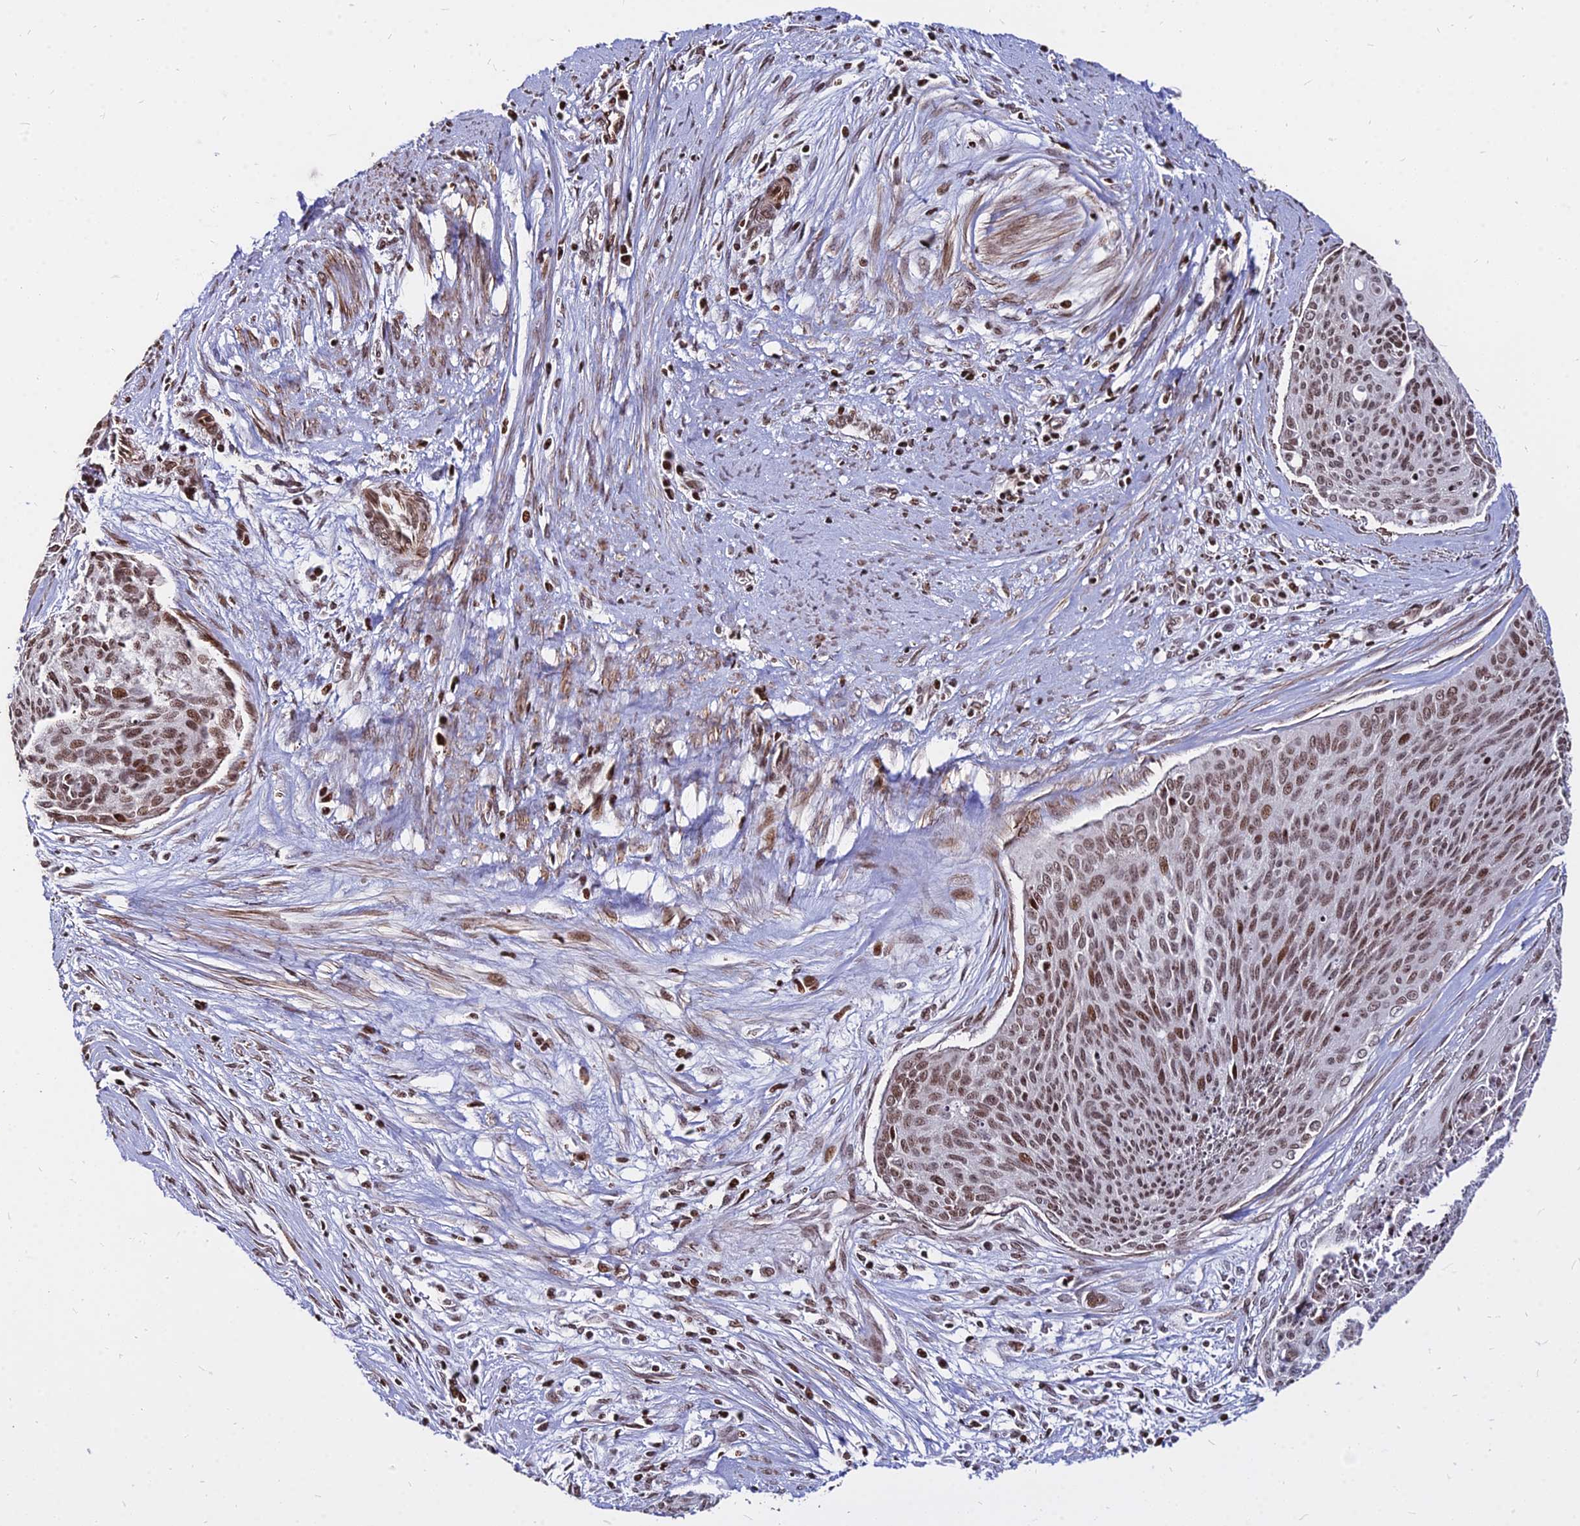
{"staining": {"intensity": "moderate", "quantity": ">75%", "location": "nuclear"}, "tissue": "cervical cancer", "cell_type": "Tumor cells", "image_type": "cancer", "snomed": [{"axis": "morphology", "description": "Squamous cell carcinoma, NOS"}, {"axis": "topography", "description": "Cervix"}], "caption": "Immunohistochemistry (DAB) staining of human cervical cancer (squamous cell carcinoma) demonstrates moderate nuclear protein expression in approximately >75% of tumor cells.", "gene": "NYAP2", "patient": {"sex": "female", "age": 55}}